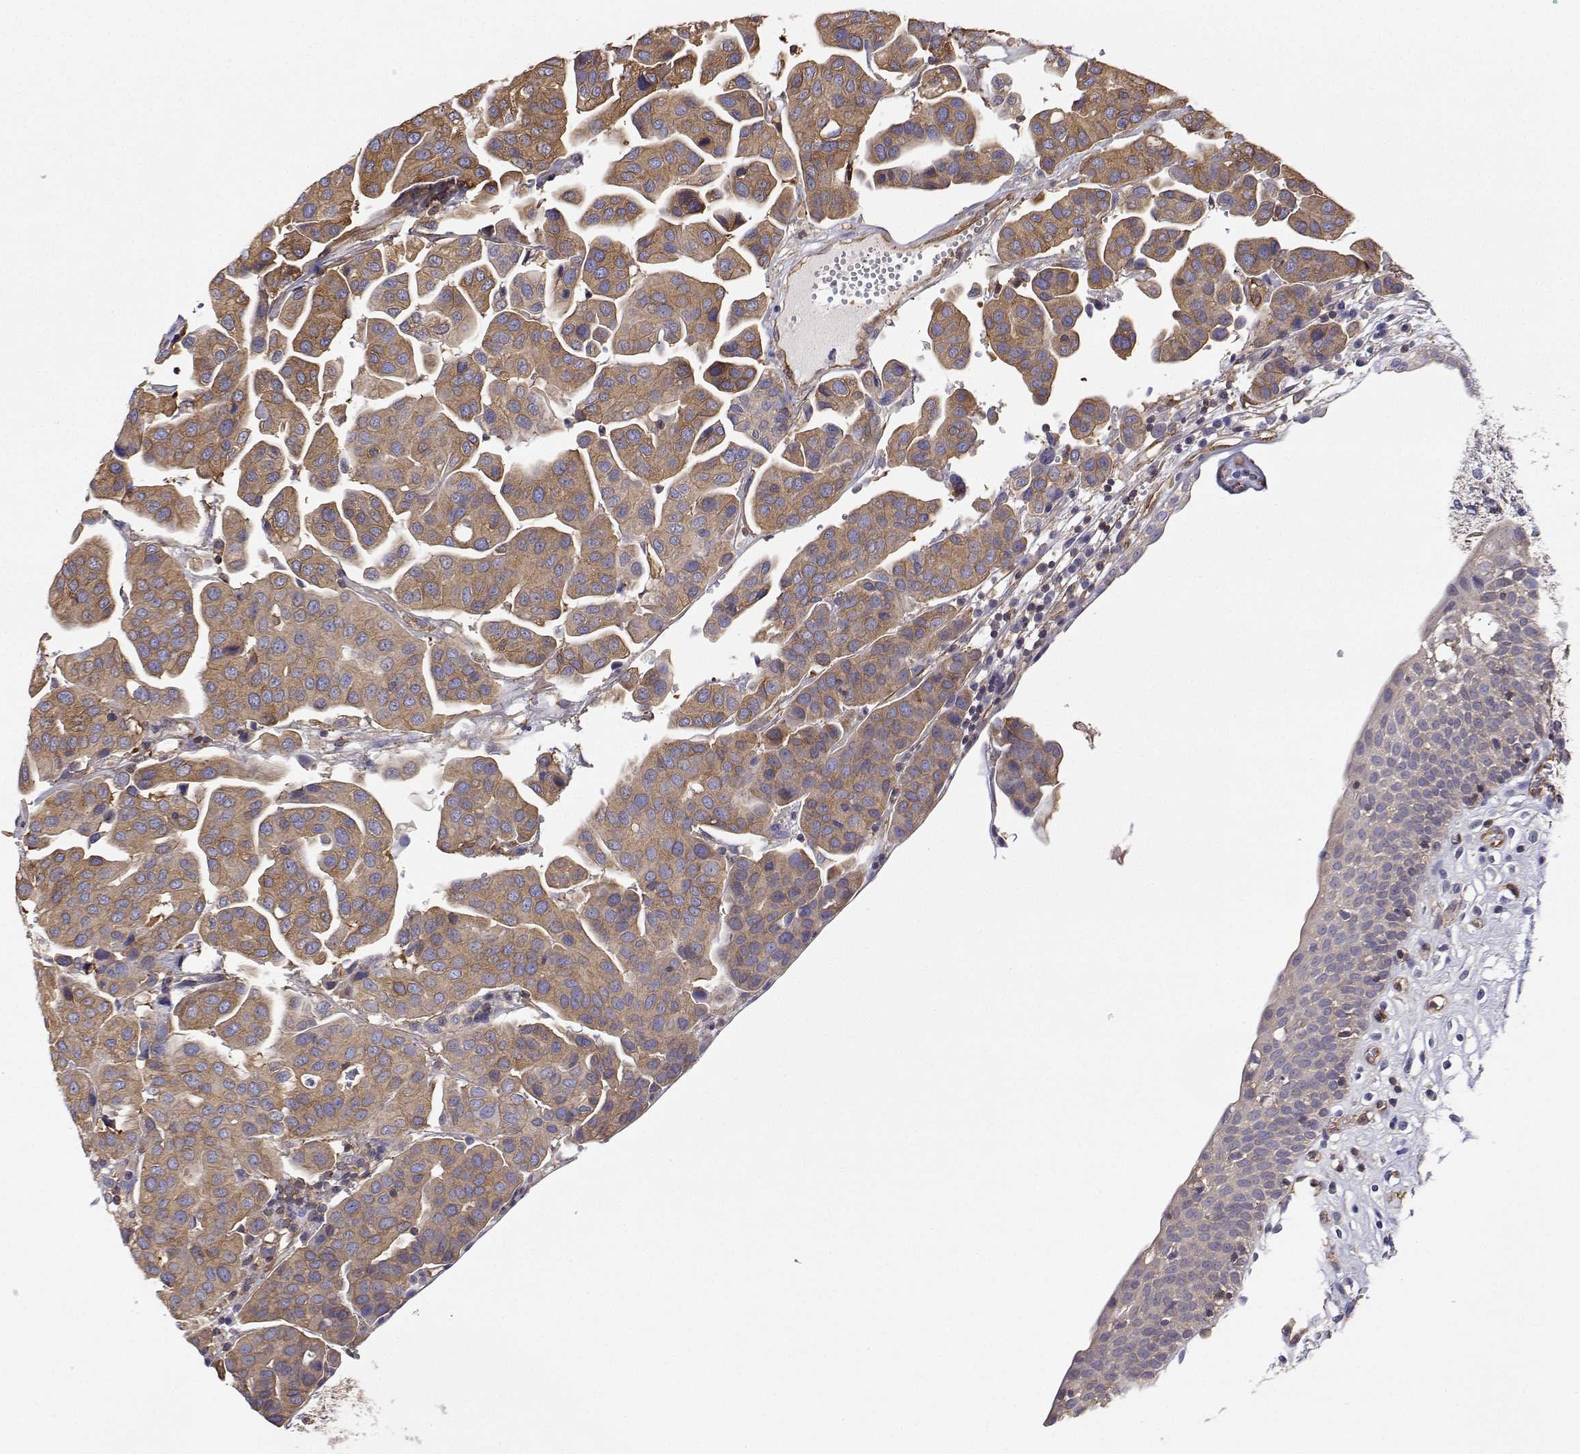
{"staining": {"intensity": "moderate", "quantity": ">75%", "location": "cytoplasmic/membranous"}, "tissue": "renal cancer", "cell_type": "Tumor cells", "image_type": "cancer", "snomed": [{"axis": "morphology", "description": "Adenocarcinoma, NOS"}, {"axis": "topography", "description": "Urinary bladder"}], "caption": "Protein staining of renal cancer tissue shows moderate cytoplasmic/membranous staining in approximately >75% of tumor cells.", "gene": "MYH9", "patient": {"sex": "male", "age": 61}}